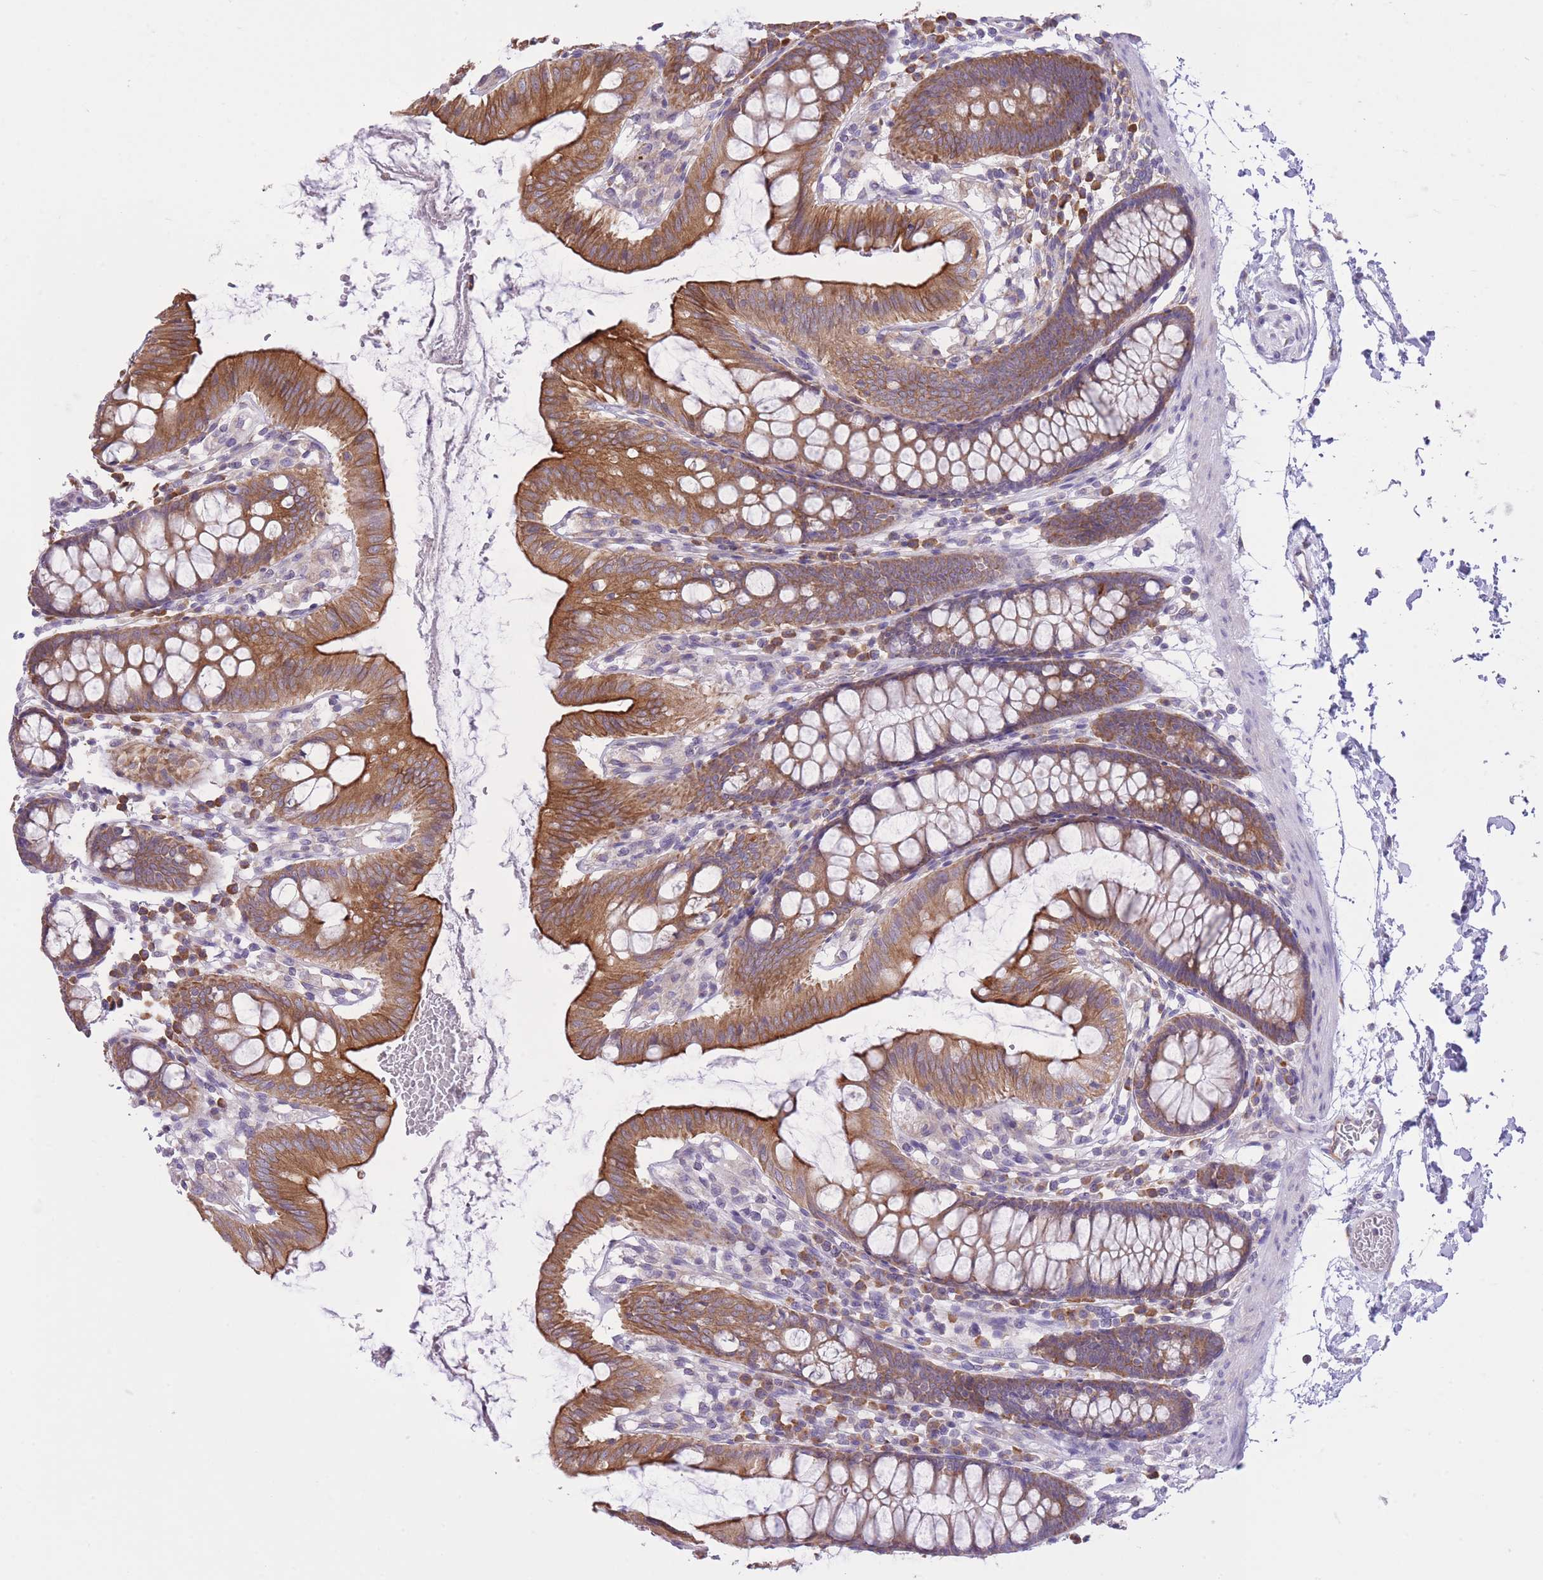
{"staining": {"intensity": "negative", "quantity": "none", "location": "none"}, "tissue": "colon", "cell_type": "Endothelial cells", "image_type": "normal", "snomed": [{"axis": "morphology", "description": "Normal tissue, NOS"}, {"axis": "topography", "description": "Colon"}], "caption": "A high-resolution micrograph shows immunohistochemistry (IHC) staining of normal colon, which displays no significant staining in endothelial cells.", "gene": "ZNF501", "patient": {"sex": "male", "age": 75}}